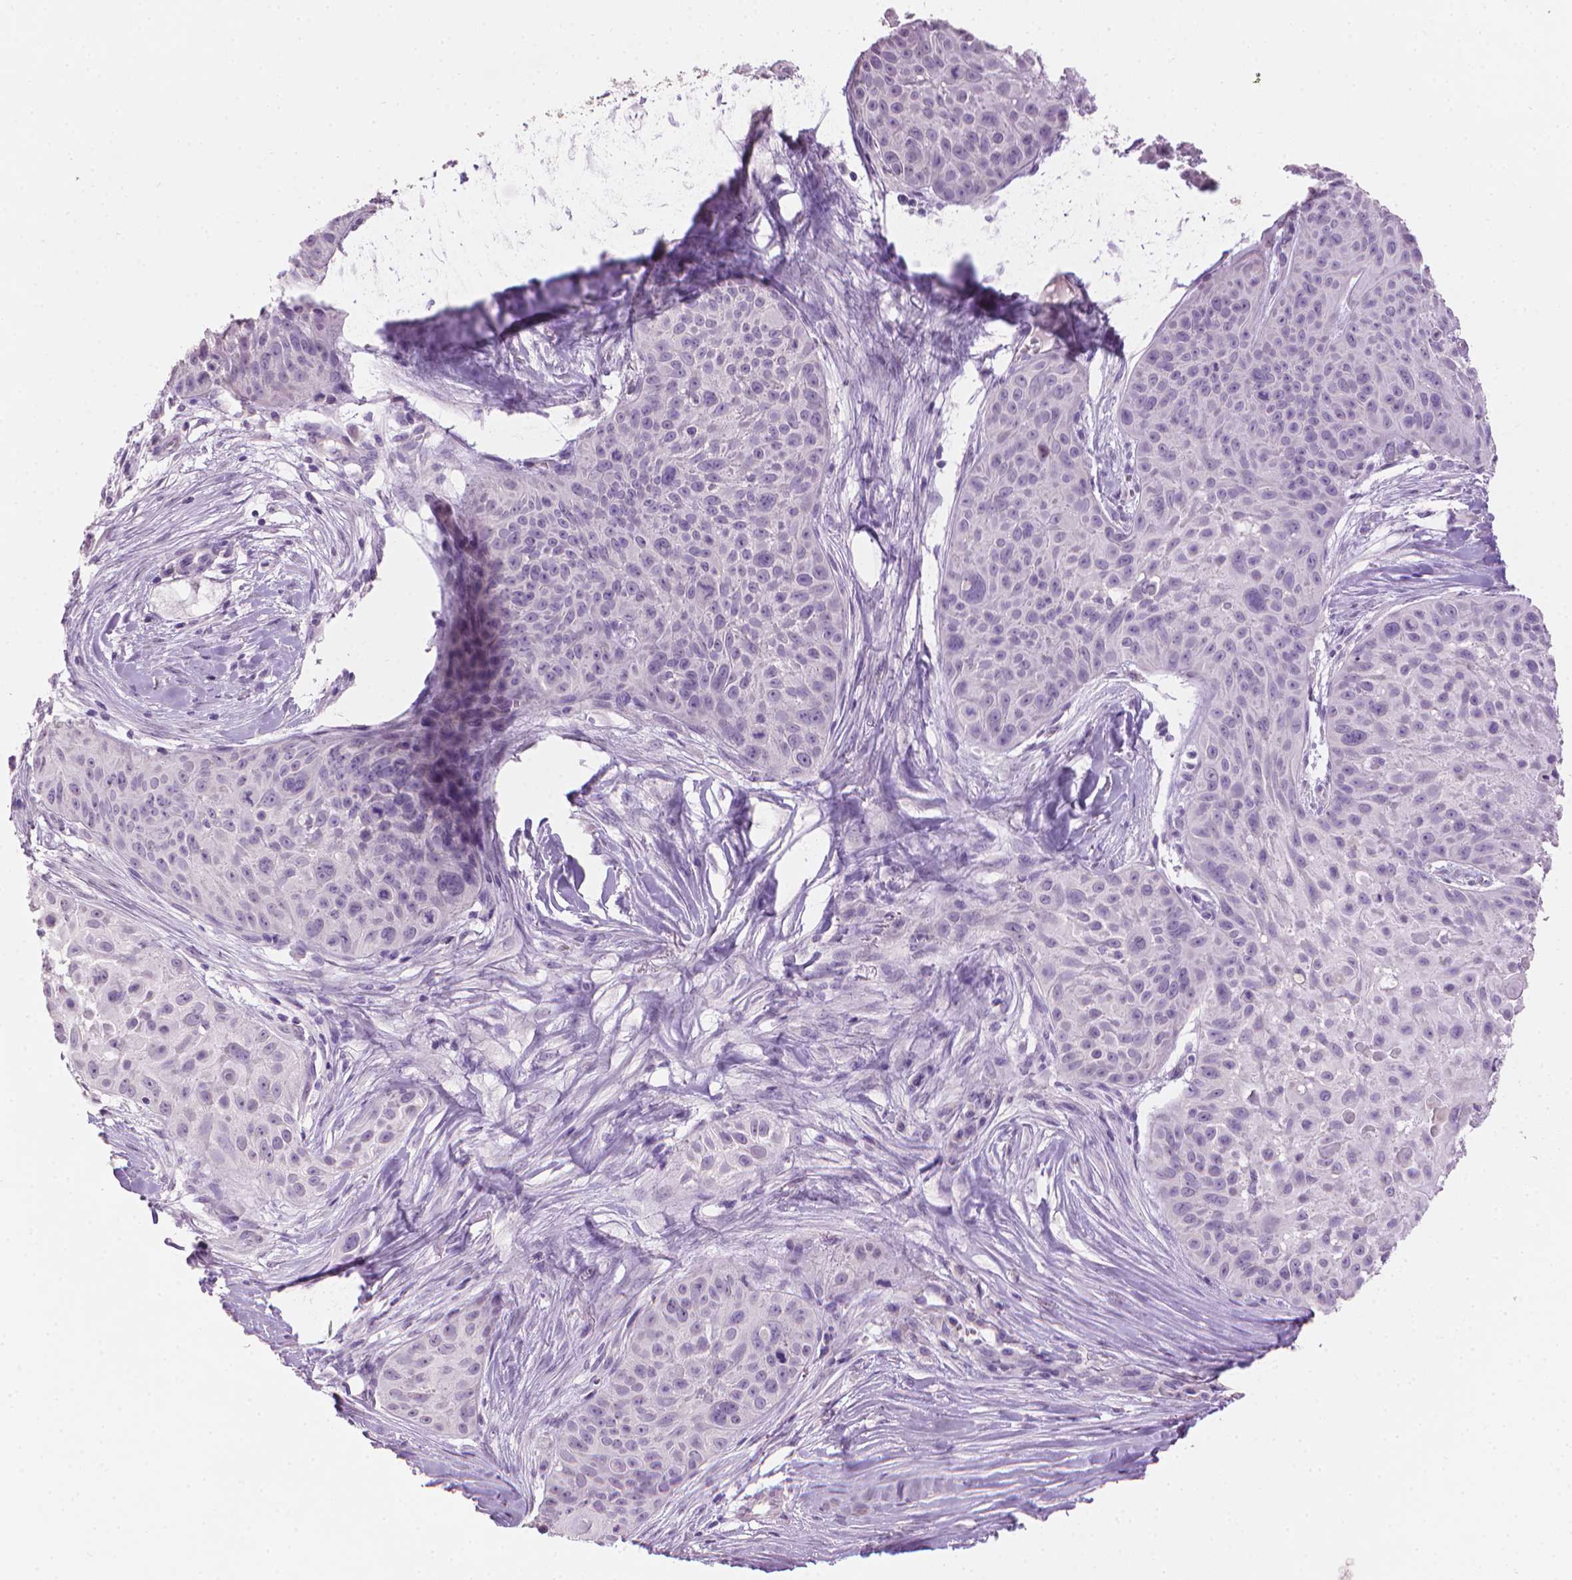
{"staining": {"intensity": "negative", "quantity": "none", "location": "none"}, "tissue": "skin cancer", "cell_type": "Tumor cells", "image_type": "cancer", "snomed": [{"axis": "morphology", "description": "Squamous cell carcinoma, NOS"}, {"axis": "topography", "description": "Skin"}, {"axis": "topography", "description": "Anal"}], "caption": "Immunohistochemical staining of human skin squamous cell carcinoma displays no significant positivity in tumor cells.", "gene": "MLANA", "patient": {"sex": "female", "age": 75}}